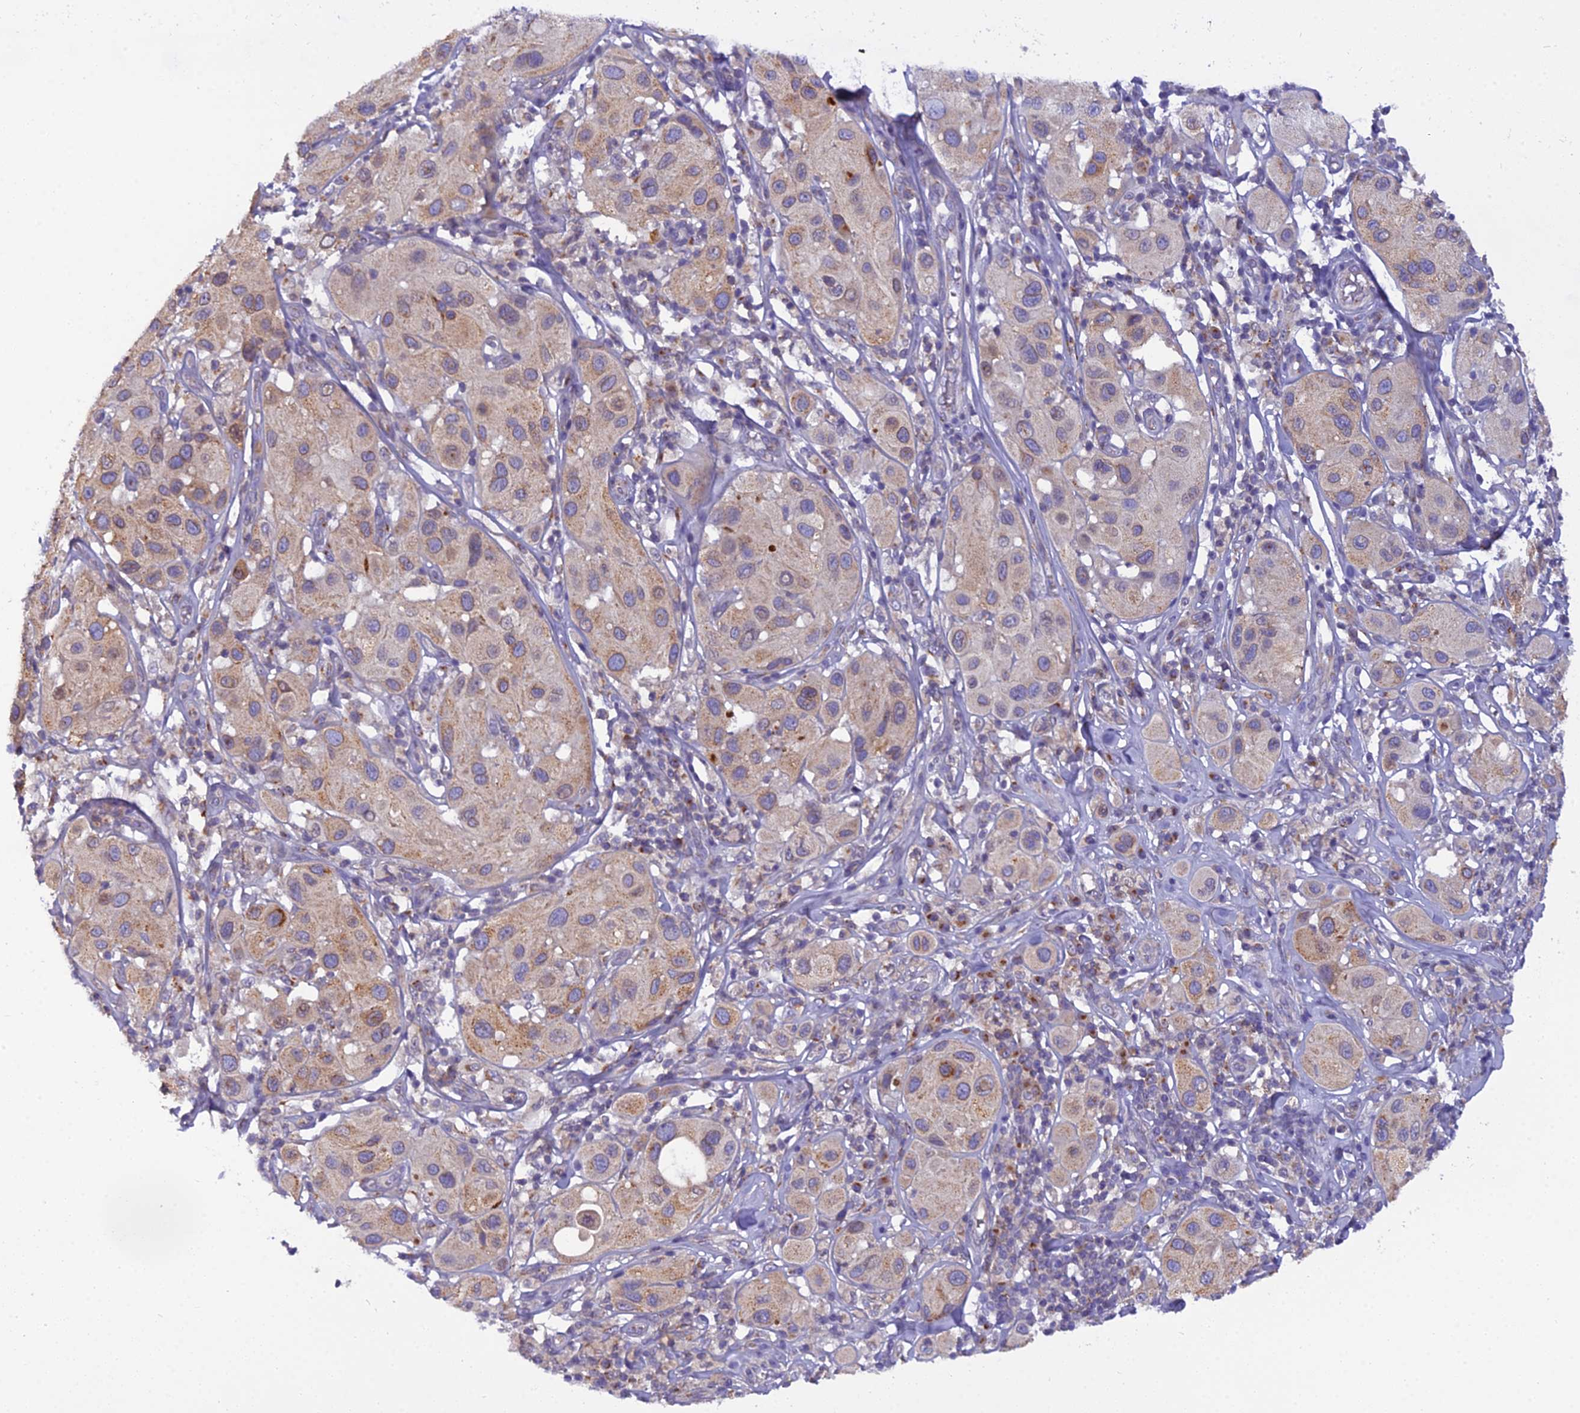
{"staining": {"intensity": "moderate", "quantity": "<25%", "location": "cytoplasmic/membranous"}, "tissue": "melanoma", "cell_type": "Tumor cells", "image_type": "cancer", "snomed": [{"axis": "morphology", "description": "Malignant melanoma, Metastatic site"}, {"axis": "topography", "description": "Skin"}], "caption": "Immunohistochemical staining of malignant melanoma (metastatic site) reveals low levels of moderate cytoplasmic/membranous positivity in about <25% of tumor cells.", "gene": "GOLPH3", "patient": {"sex": "male", "age": 41}}